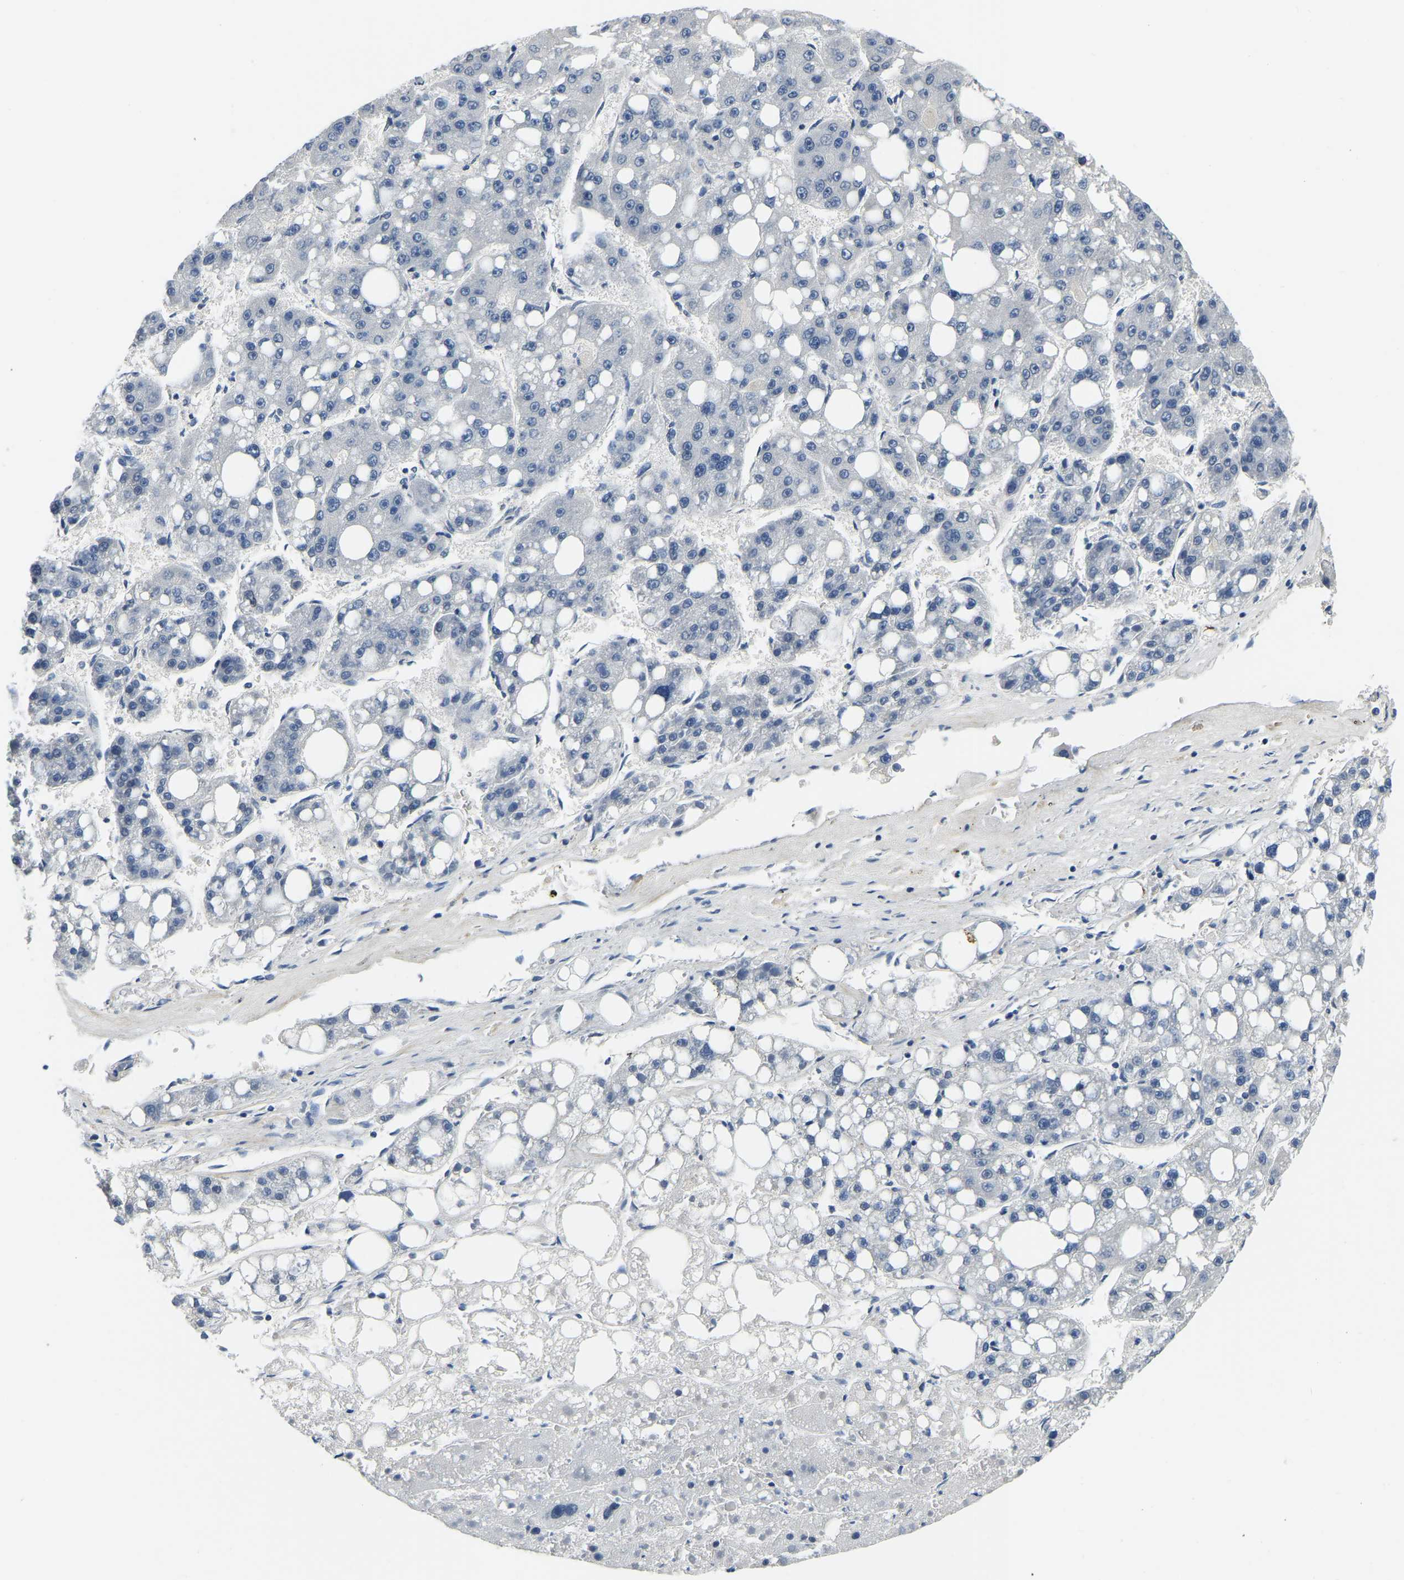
{"staining": {"intensity": "negative", "quantity": "none", "location": "none"}, "tissue": "liver cancer", "cell_type": "Tumor cells", "image_type": "cancer", "snomed": [{"axis": "morphology", "description": "Carcinoma, Hepatocellular, NOS"}, {"axis": "topography", "description": "Liver"}], "caption": "Tumor cells are negative for brown protein staining in liver hepatocellular carcinoma.", "gene": "RANBP2", "patient": {"sex": "female", "age": 61}}